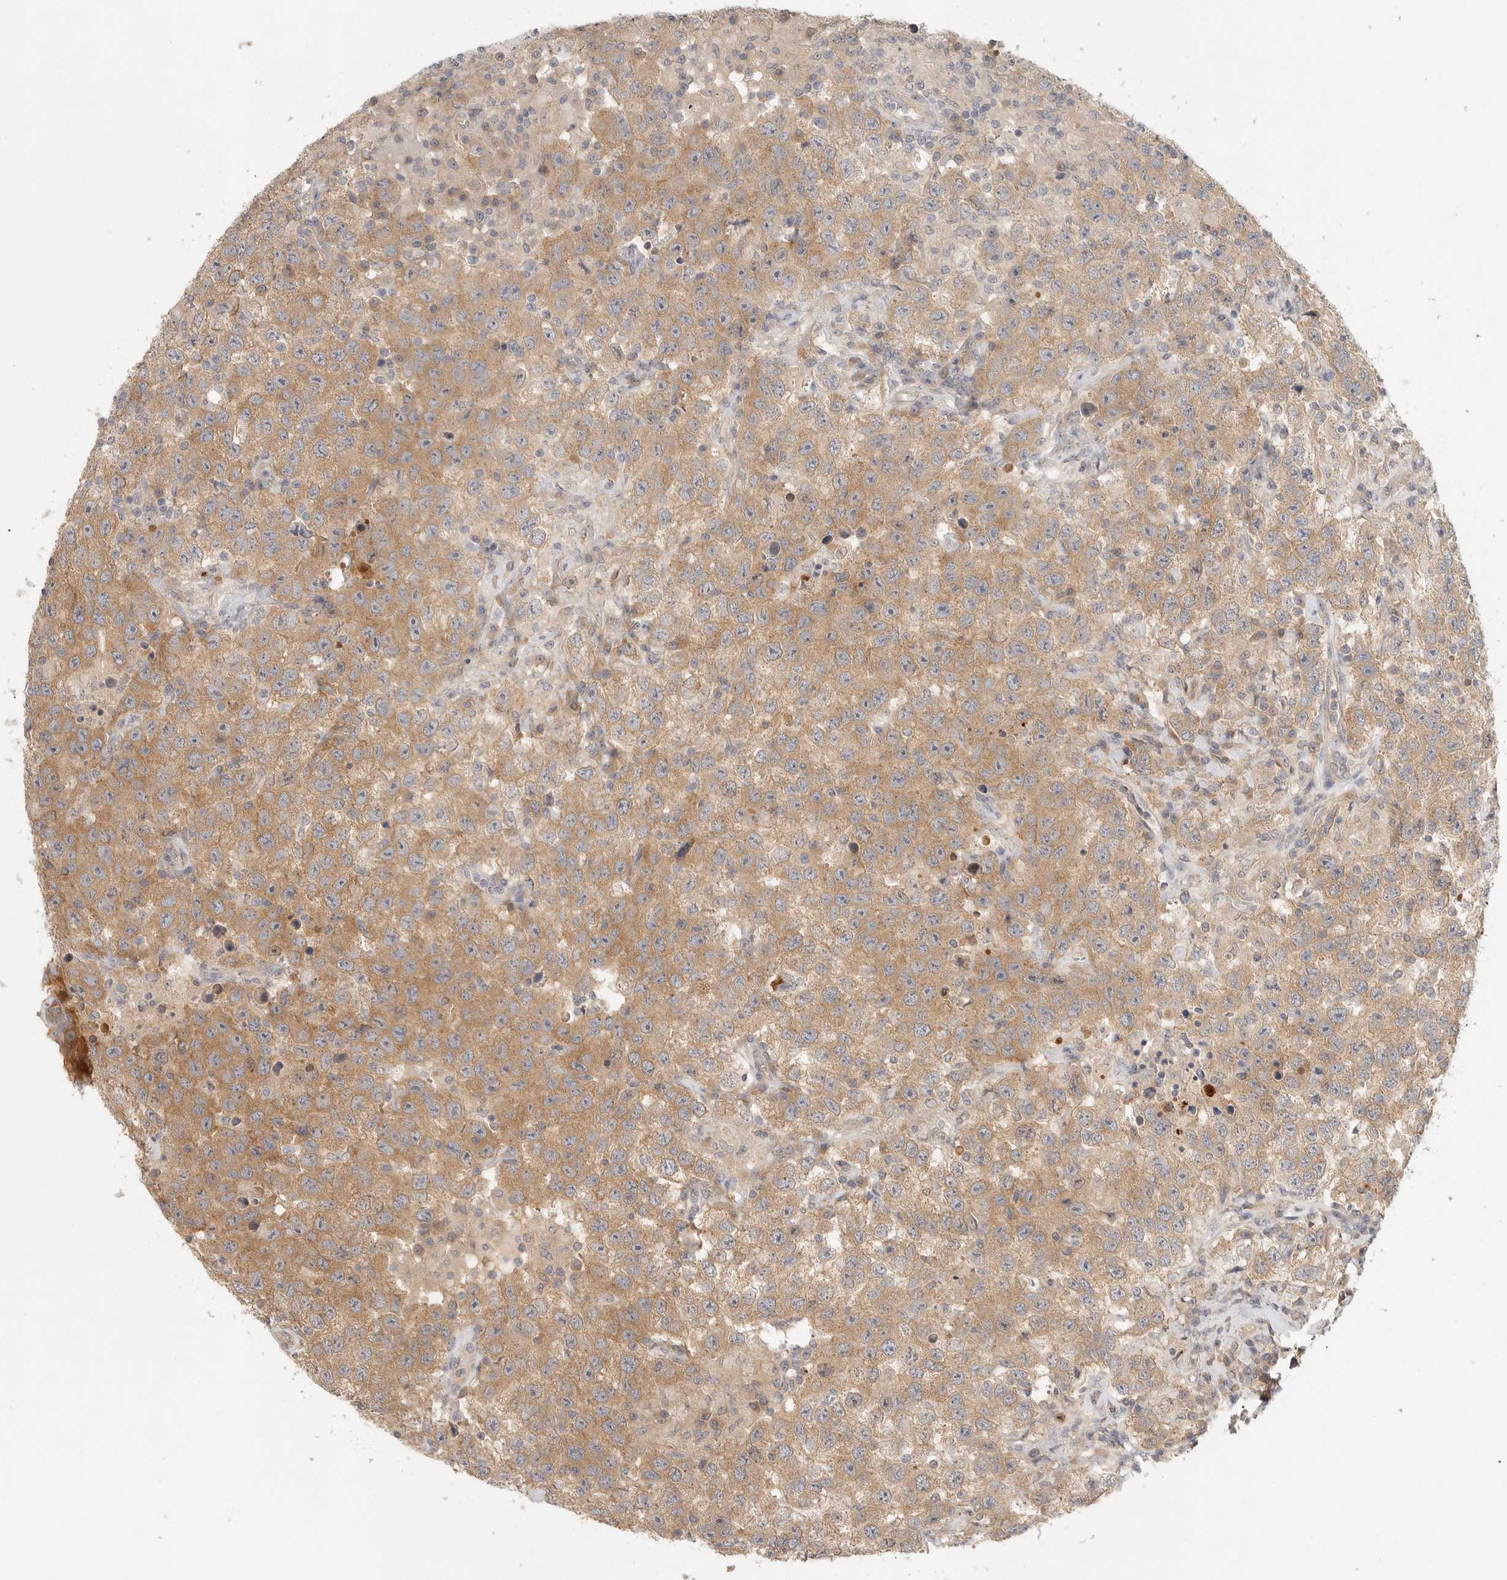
{"staining": {"intensity": "moderate", "quantity": ">75%", "location": "cytoplasmic/membranous"}, "tissue": "testis cancer", "cell_type": "Tumor cells", "image_type": "cancer", "snomed": [{"axis": "morphology", "description": "Seminoma, NOS"}, {"axis": "topography", "description": "Testis"}], "caption": "An immunohistochemistry (IHC) micrograph of neoplastic tissue is shown. Protein staining in brown highlights moderate cytoplasmic/membranous positivity in testis cancer (seminoma) within tumor cells.", "gene": "HDAC6", "patient": {"sex": "male", "age": 41}}